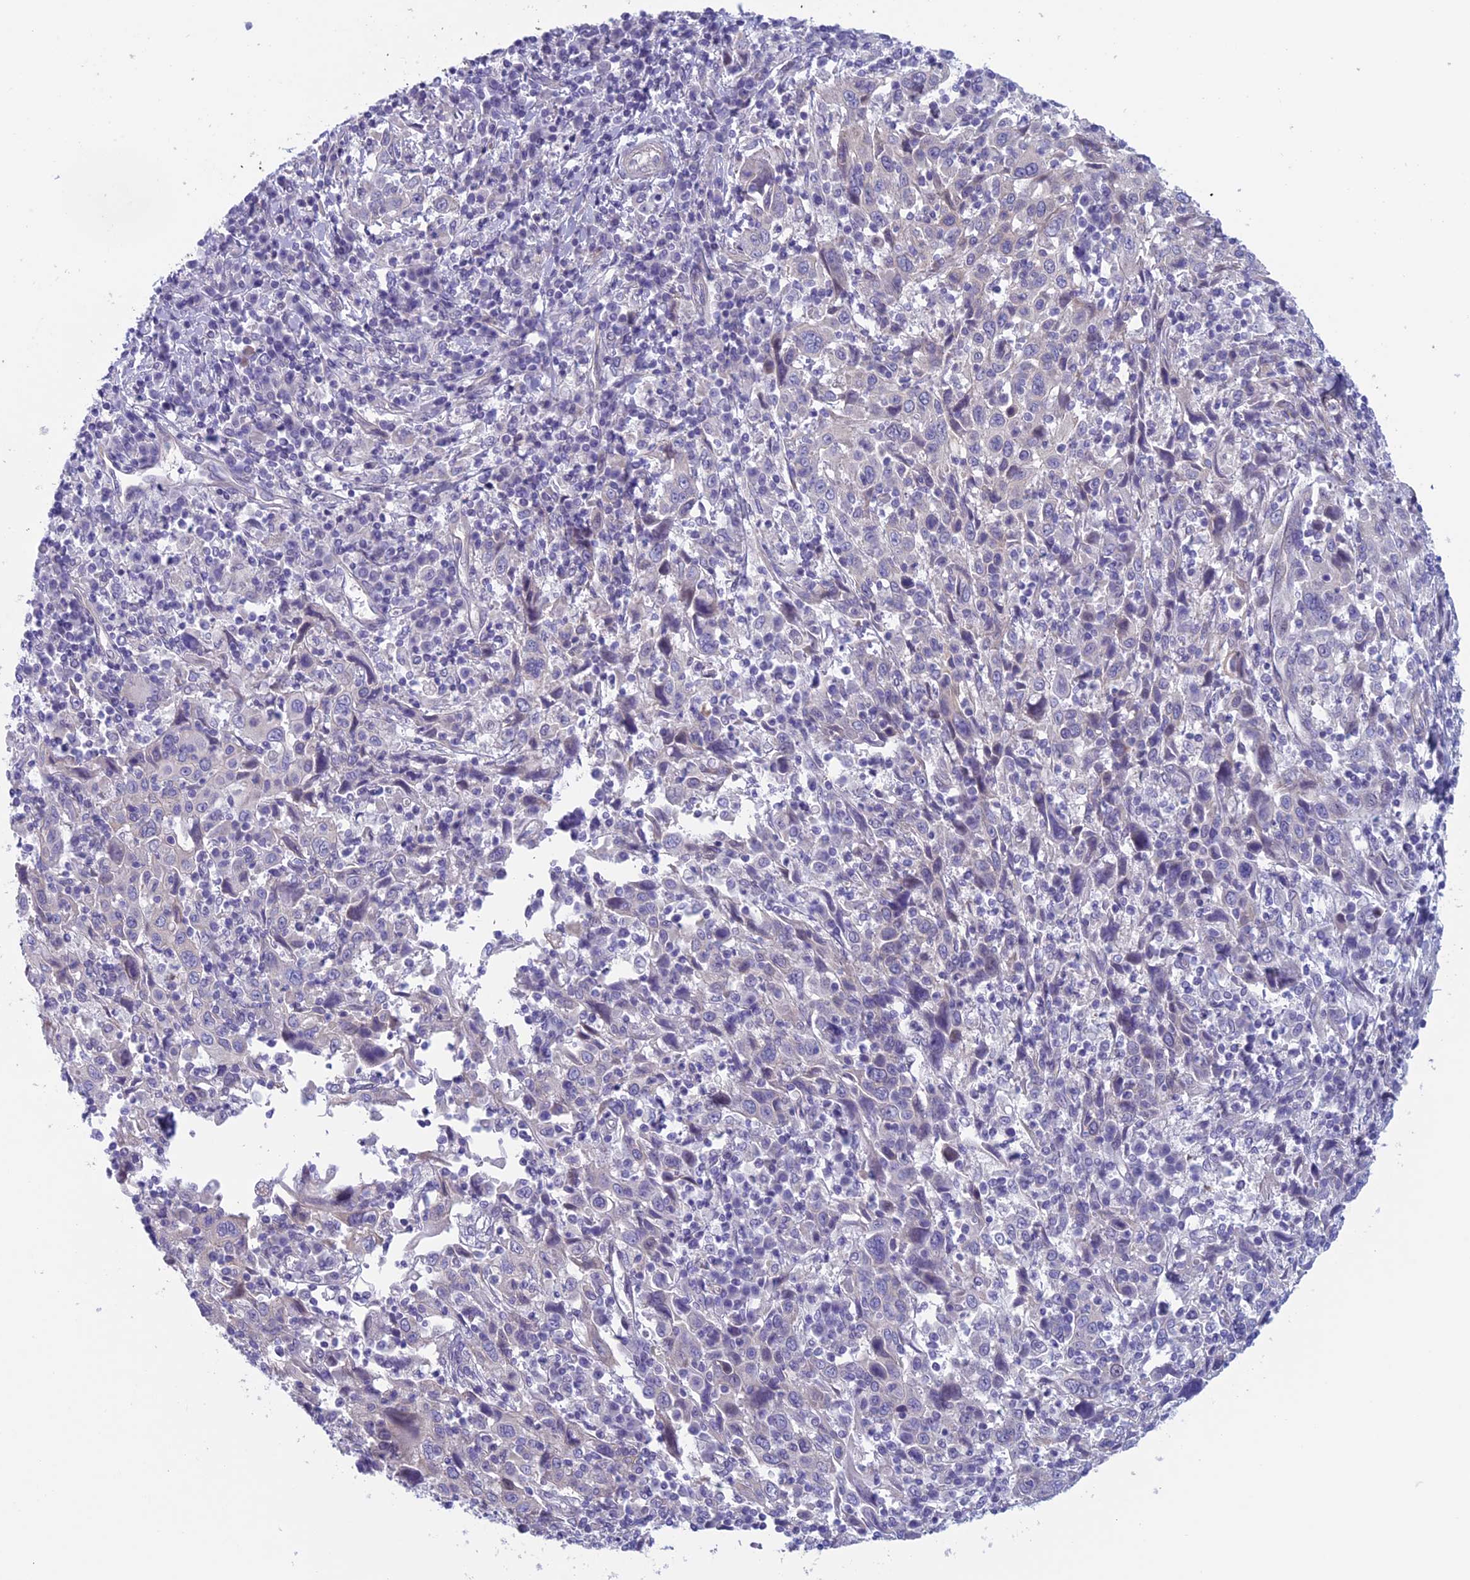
{"staining": {"intensity": "negative", "quantity": "none", "location": "none"}, "tissue": "cervical cancer", "cell_type": "Tumor cells", "image_type": "cancer", "snomed": [{"axis": "morphology", "description": "Squamous cell carcinoma, NOS"}, {"axis": "topography", "description": "Cervix"}], "caption": "Cervical squamous cell carcinoma stained for a protein using immunohistochemistry (IHC) displays no staining tumor cells.", "gene": "CNOT6L", "patient": {"sex": "female", "age": 46}}